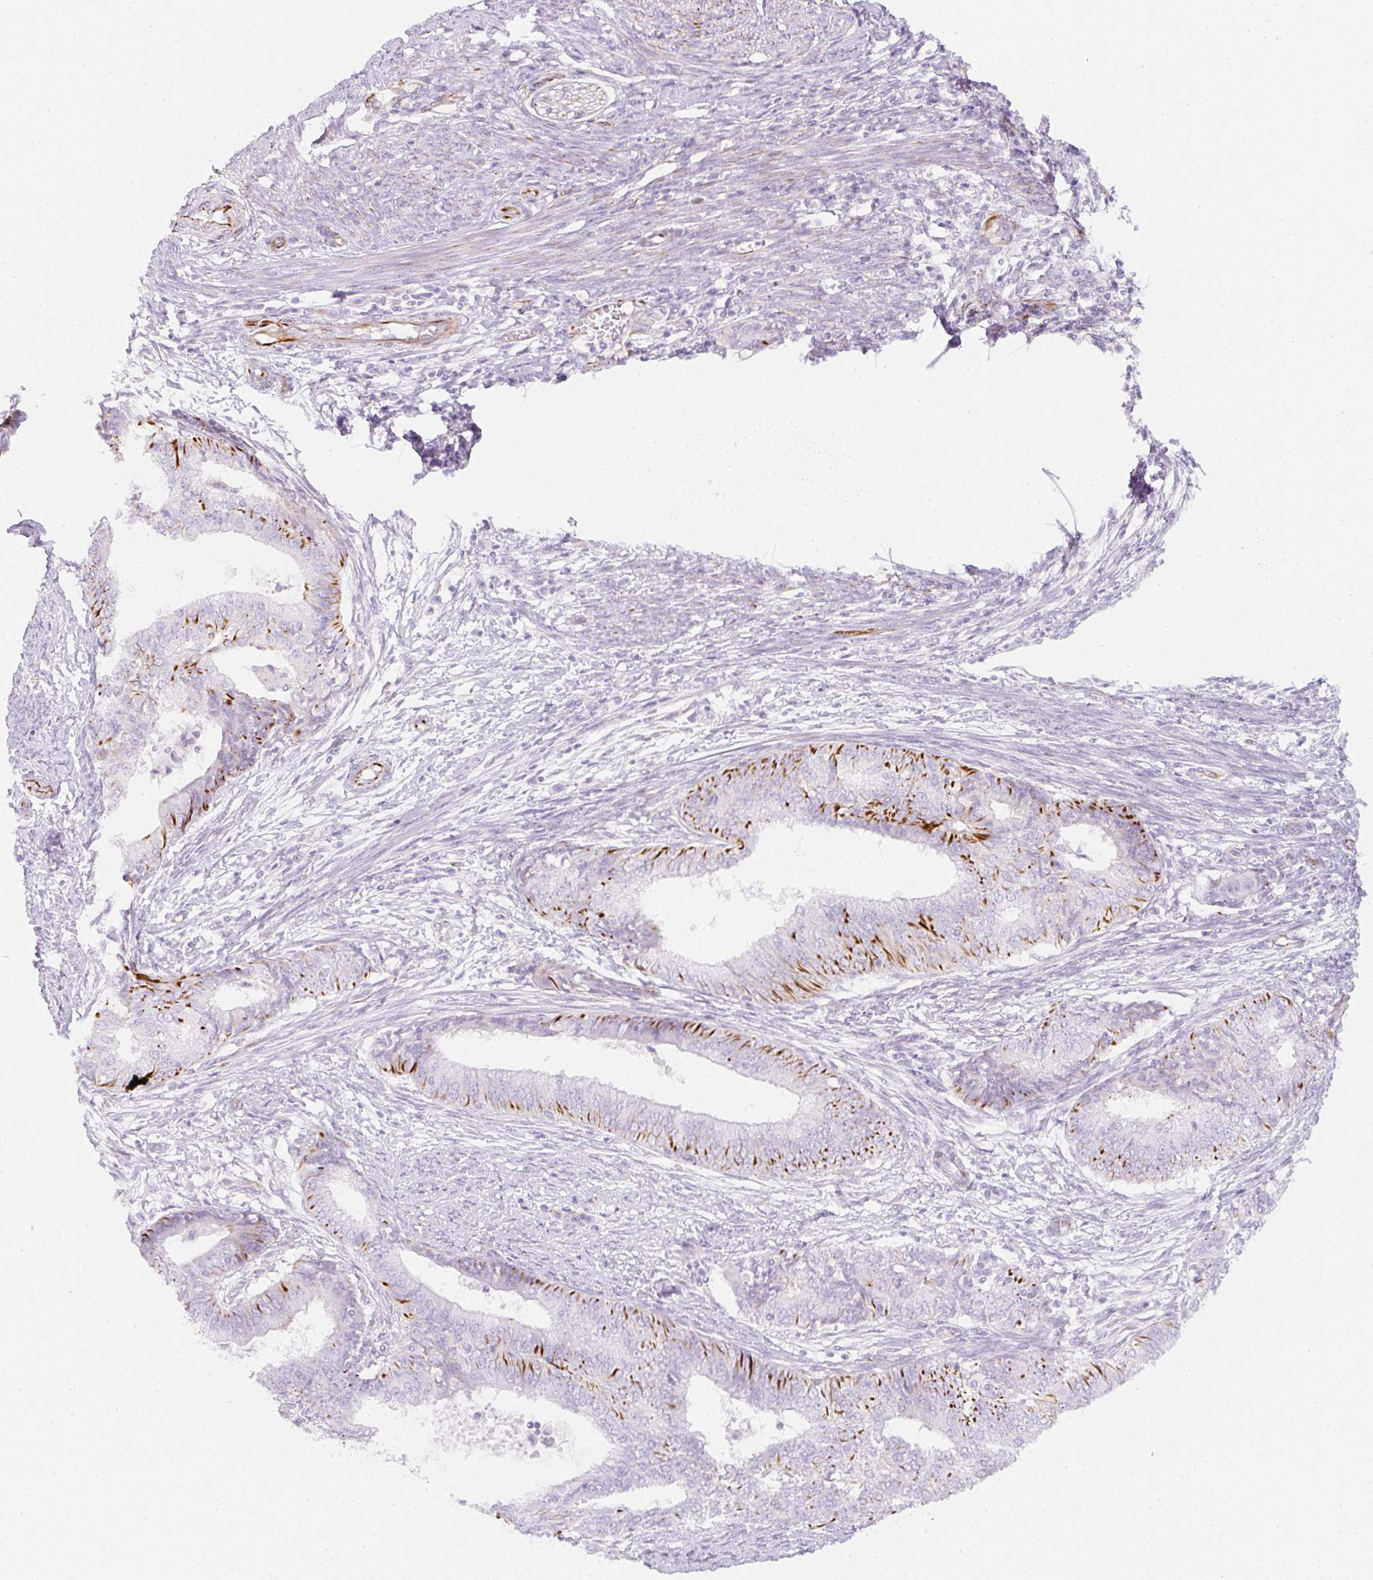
{"staining": {"intensity": "strong", "quantity": "<25%", "location": "cytoplasmic/membranous"}, "tissue": "endometrial cancer", "cell_type": "Tumor cells", "image_type": "cancer", "snomed": [{"axis": "morphology", "description": "Adenocarcinoma, NOS"}, {"axis": "topography", "description": "Endometrium"}], "caption": "Strong cytoplasmic/membranous positivity for a protein is identified in about <25% of tumor cells of adenocarcinoma (endometrial) using immunohistochemistry.", "gene": "ZNF689", "patient": {"sex": "female", "age": 62}}